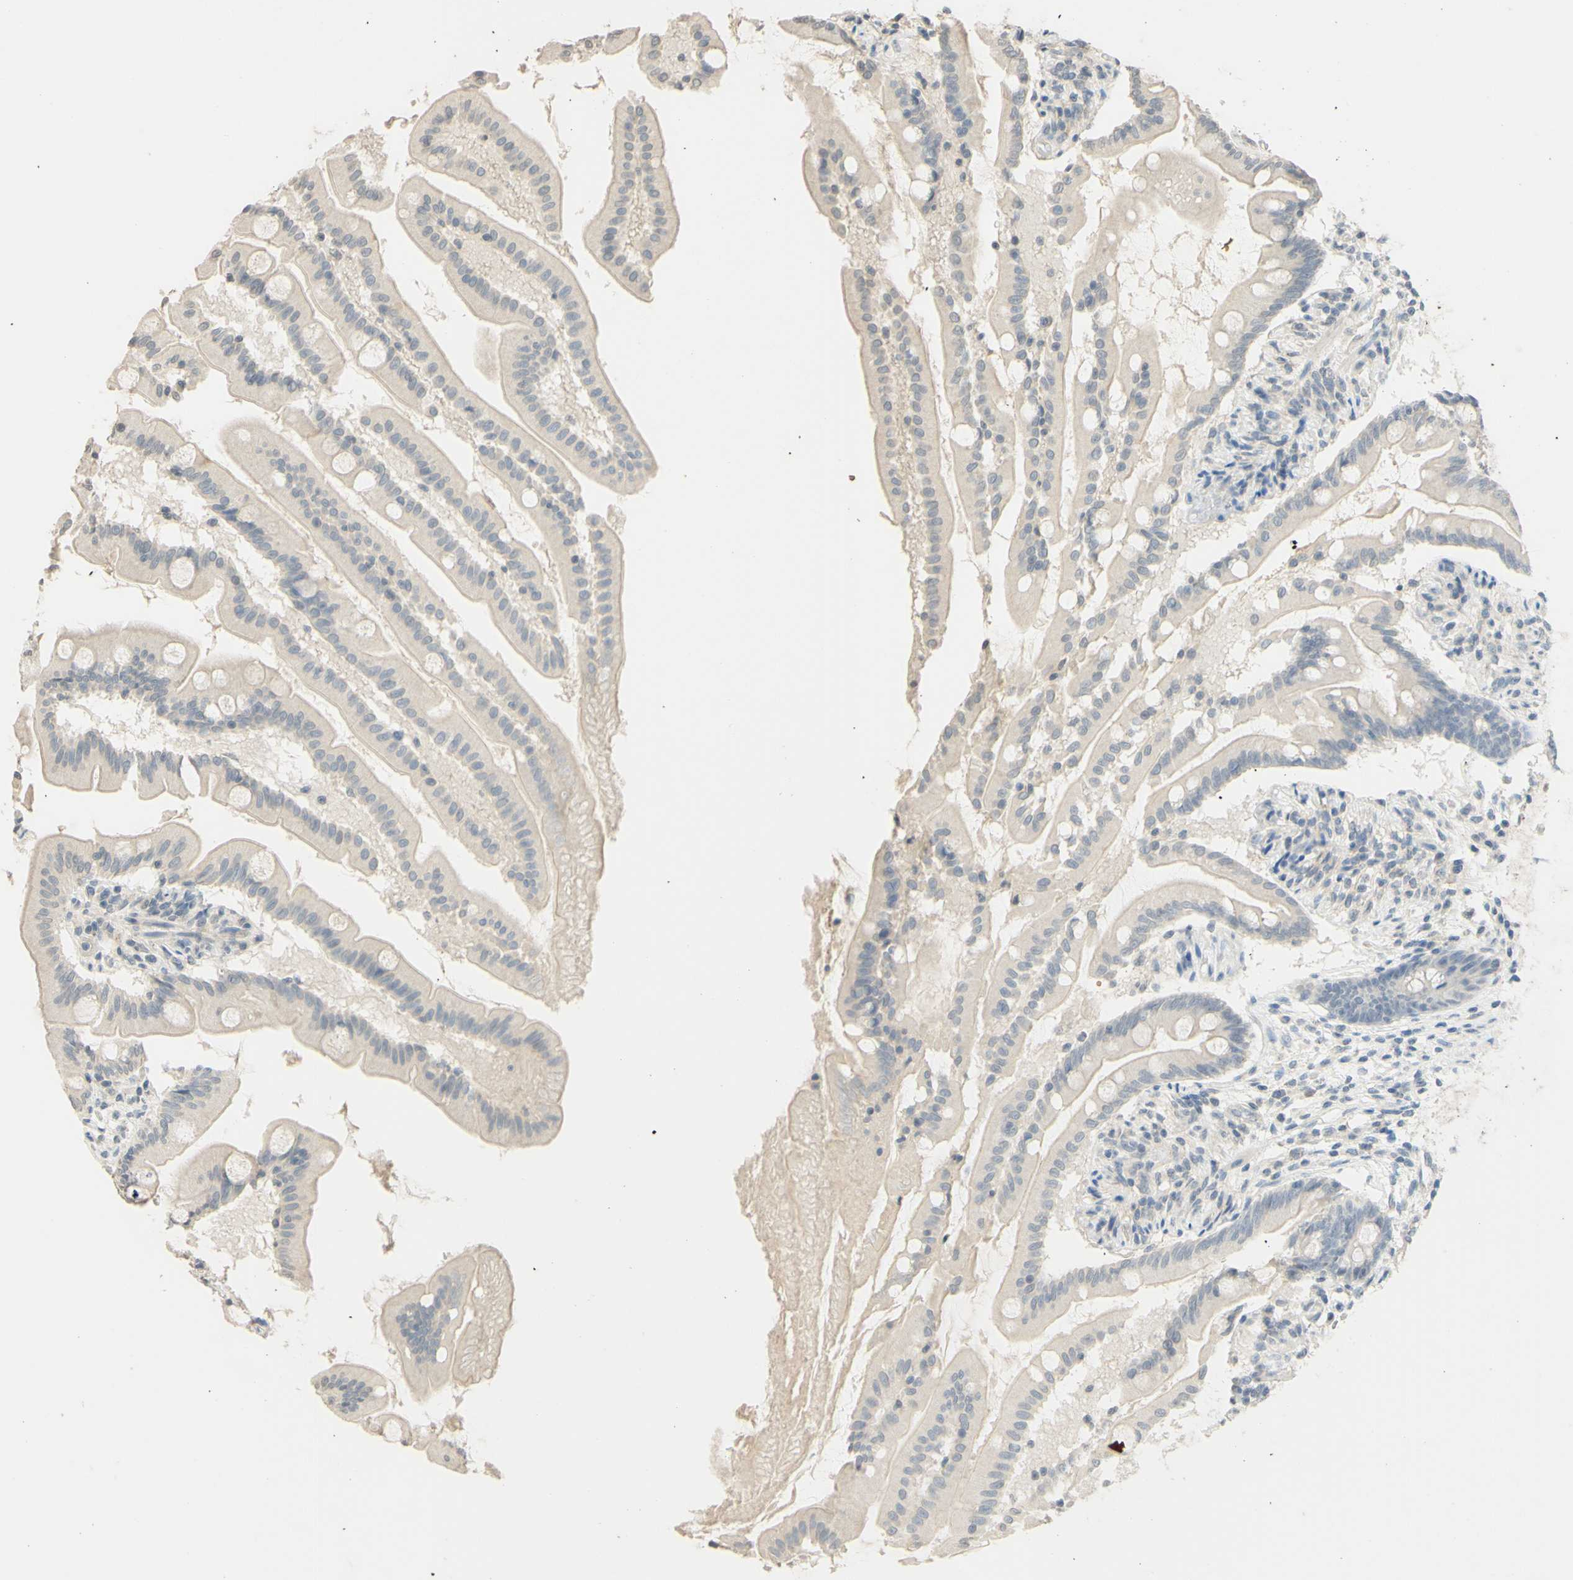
{"staining": {"intensity": "weak", "quantity": ">75%", "location": "cytoplasmic/membranous"}, "tissue": "small intestine", "cell_type": "Glandular cells", "image_type": "normal", "snomed": [{"axis": "morphology", "description": "Normal tissue, NOS"}, {"axis": "topography", "description": "Small intestine"}], "caption": "This image exhibits normal small intestine stained with immunohistochemistry to label a protein in brown. The cytoplasmic/membranous of glandular cells show weak positivity for the protein. Nuclei are counter-stained blue.", "gene": "MAG", "patient": {"sex": "female", "age": 56}}